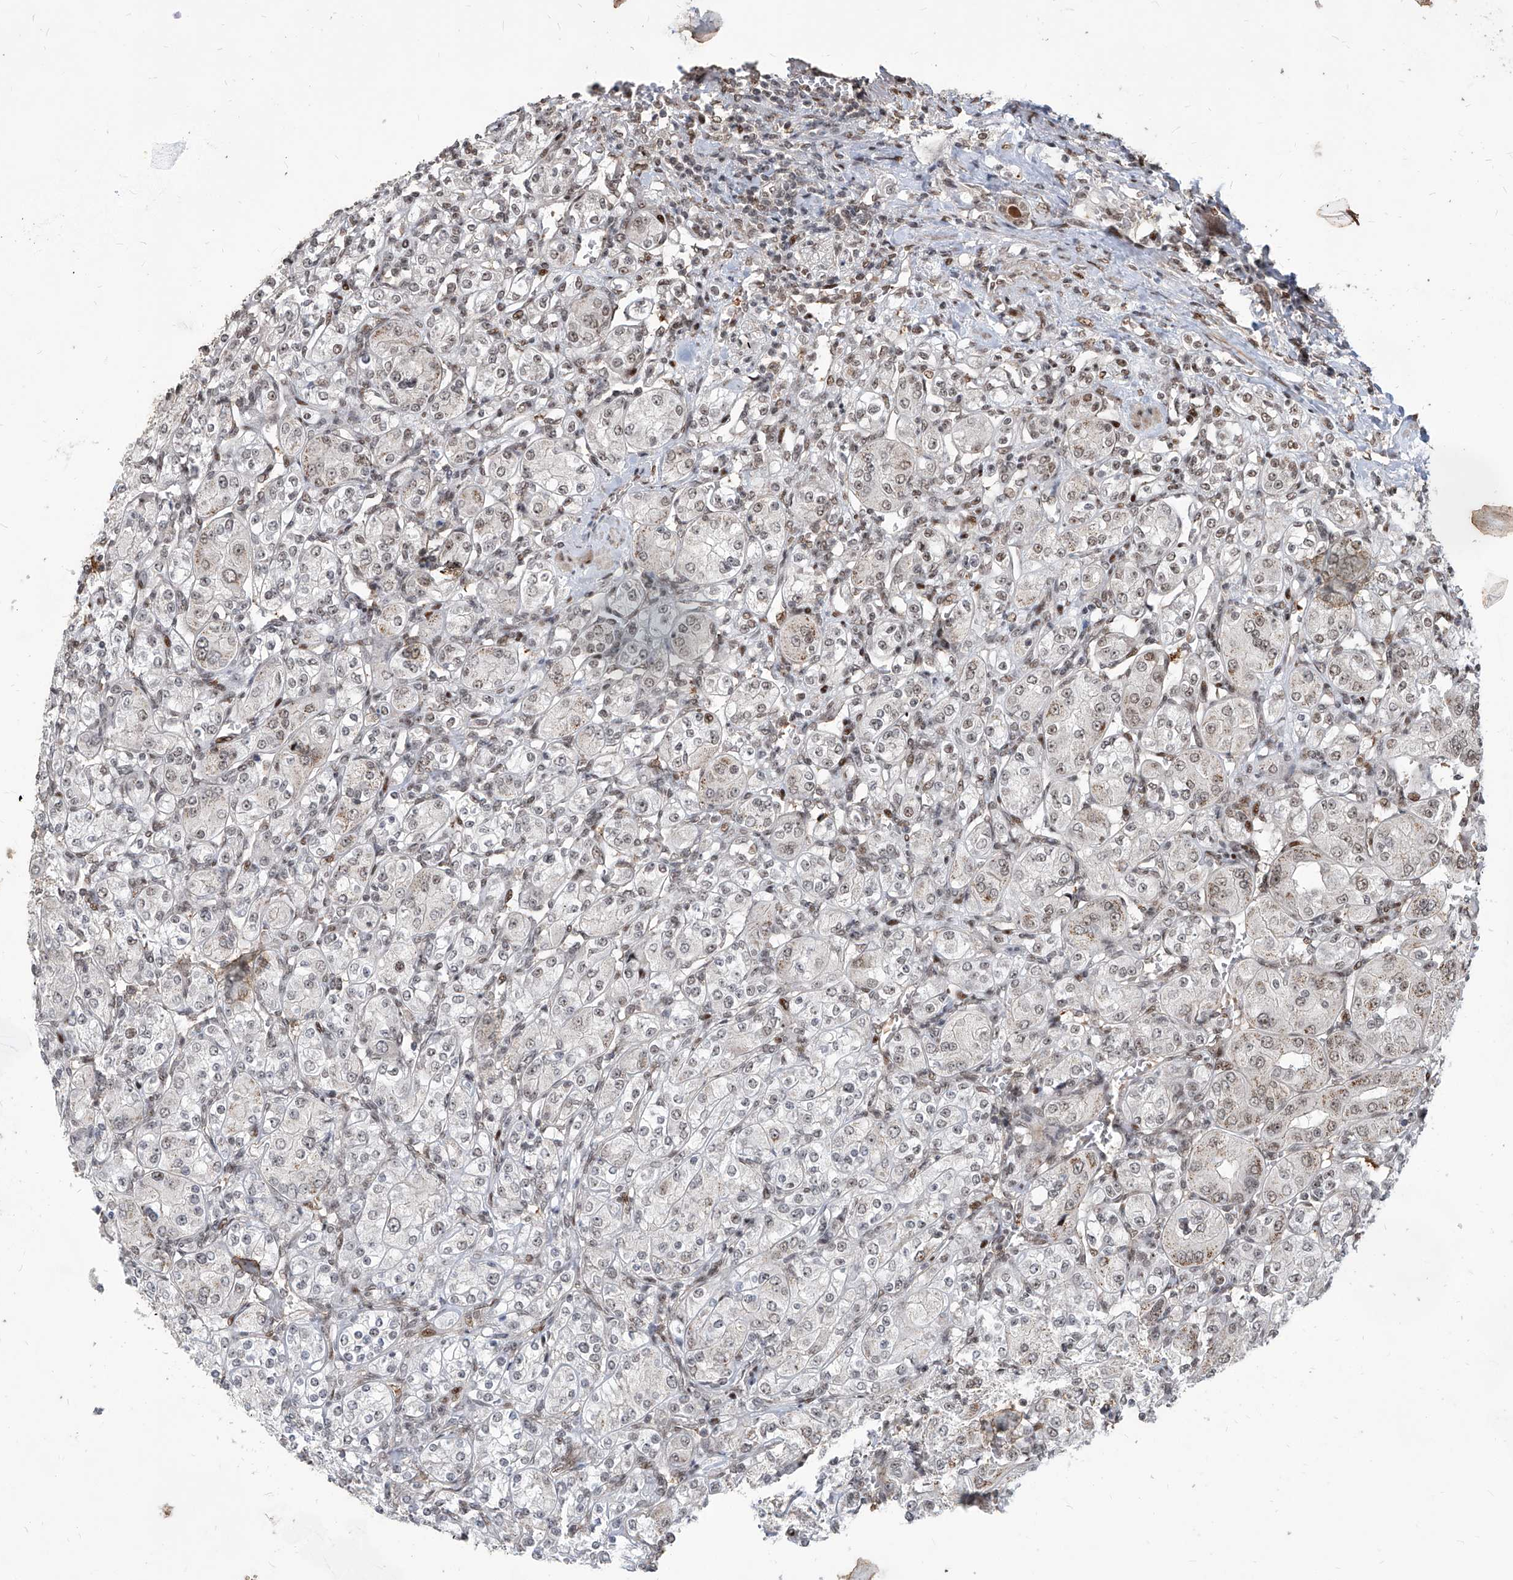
{"staining": {"intensity": "moderate", "quantity": "25%-75%", "location": "nuclear"}, "tissue": "renal cancer", "cell_type": "Tumor cells", "image_type": "cancer", "snomed": [{"axis": "morphology", "description": "Adenocarcinoma, NOS"}, {"axis": "topography", "description": "Kidney"}], "caption": "There is medium levels of moderate nuclear staining in tumor cells of renal cancer, as demonstrated by immunohistochemical staining (brown color).", "gene": "IRF2", "patient": {"sex": "male", "age": 77}}